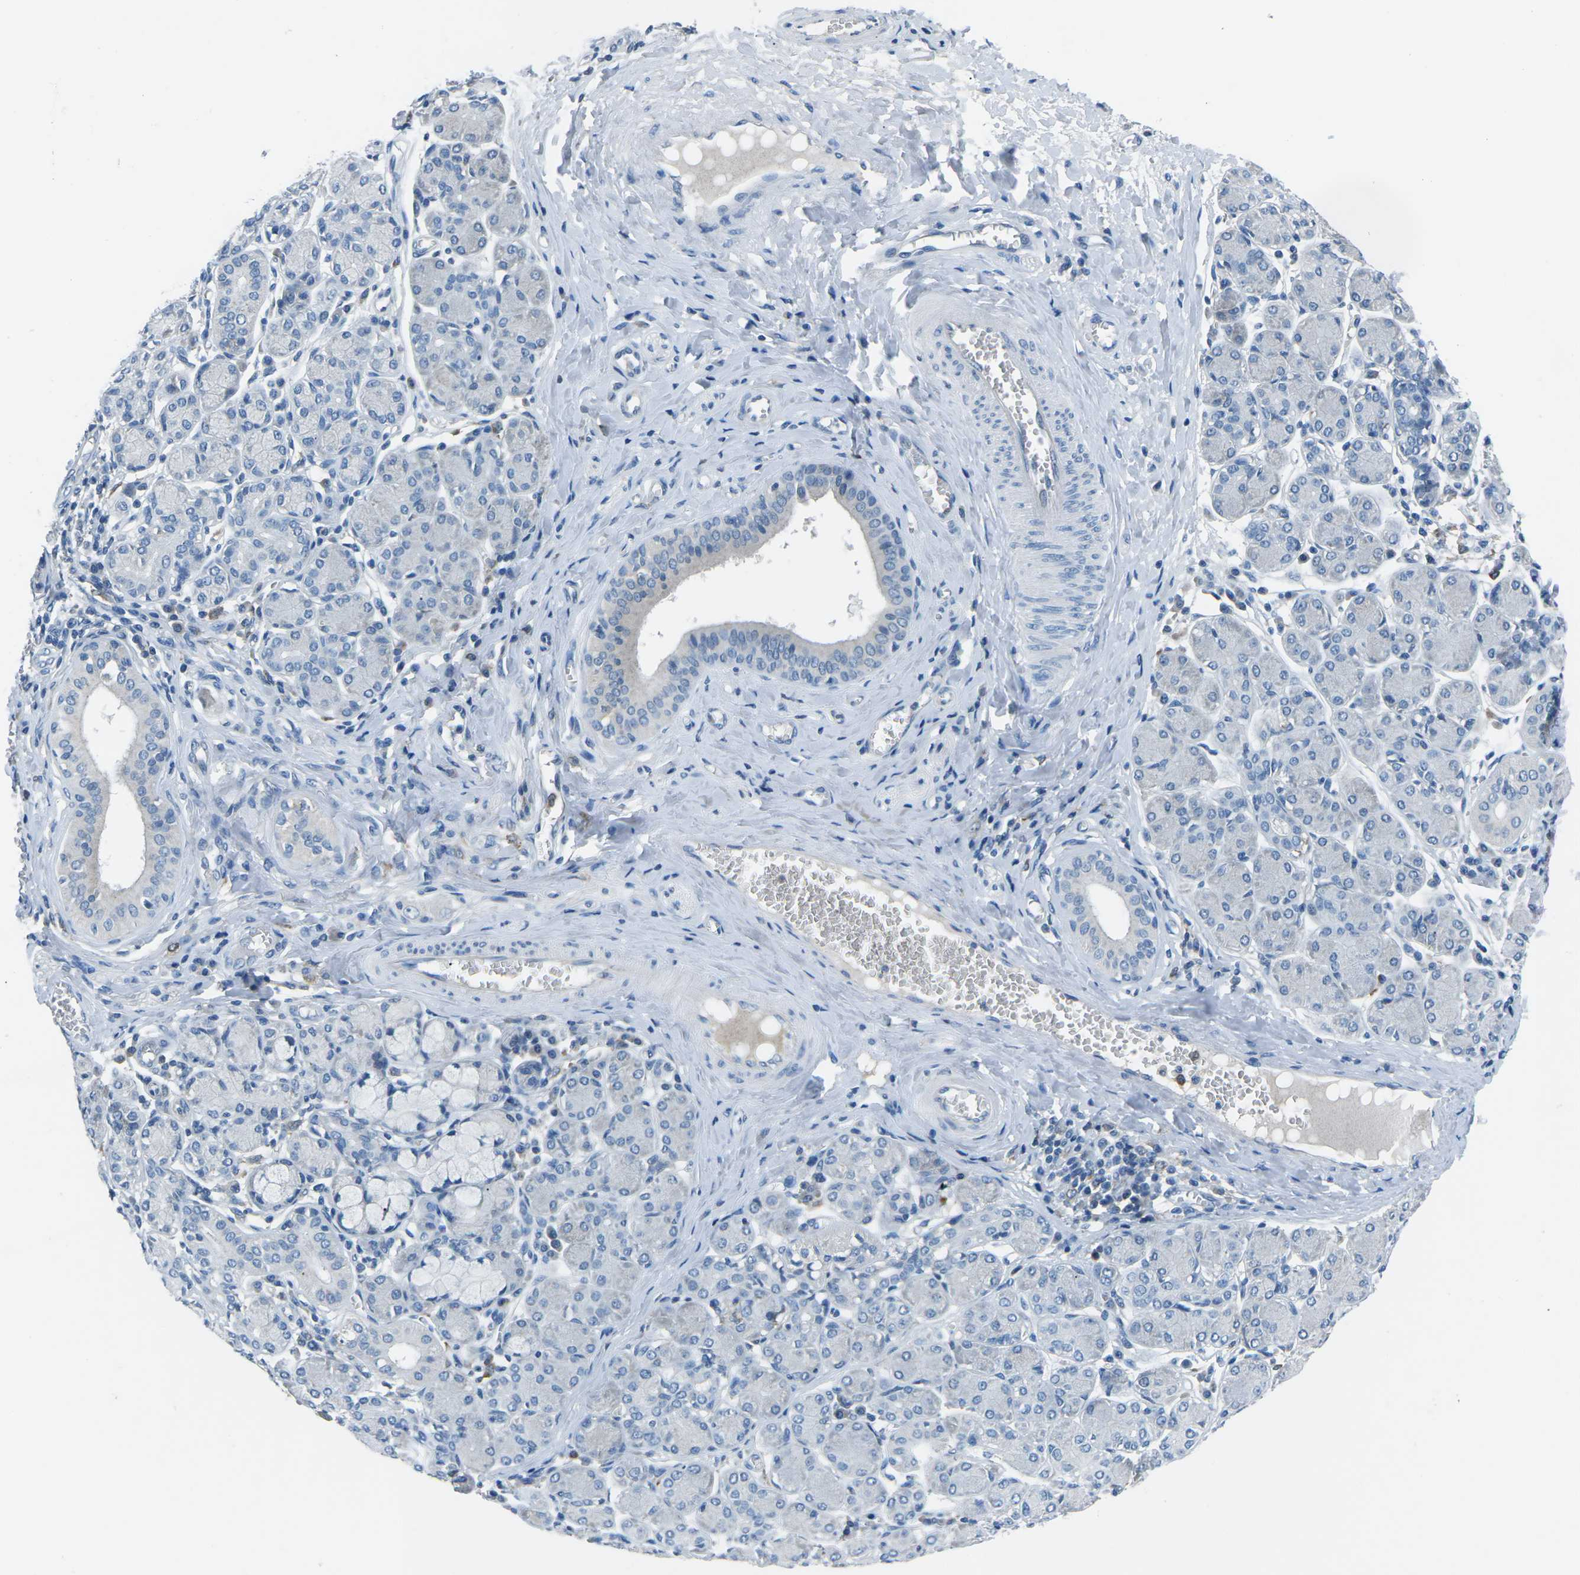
{"staining": {"intensity": "negative", "quantity": "none", "location": "none"}, "tissue": "salivary gland", "cell_type": "Glandular cells", "image_type": "normal", "snomed": [{"axis": "morphology", "description": "Normal tissue, NOS"}, {"axis": "morphology", "description": "Inflammation, NOS"}, {"axis": "topography", "description": "Lymph node"}, {"axis": "topography", "description": "Salivary gland"}], "caption": "Immunohistochemistry (IHC) image of normal salivary gland: salivary gland stained with DAB exhibits no significant protein positivity in glandular cells.", "gene": "CD1D", "patient": {"sex": "male", "age": 3}}